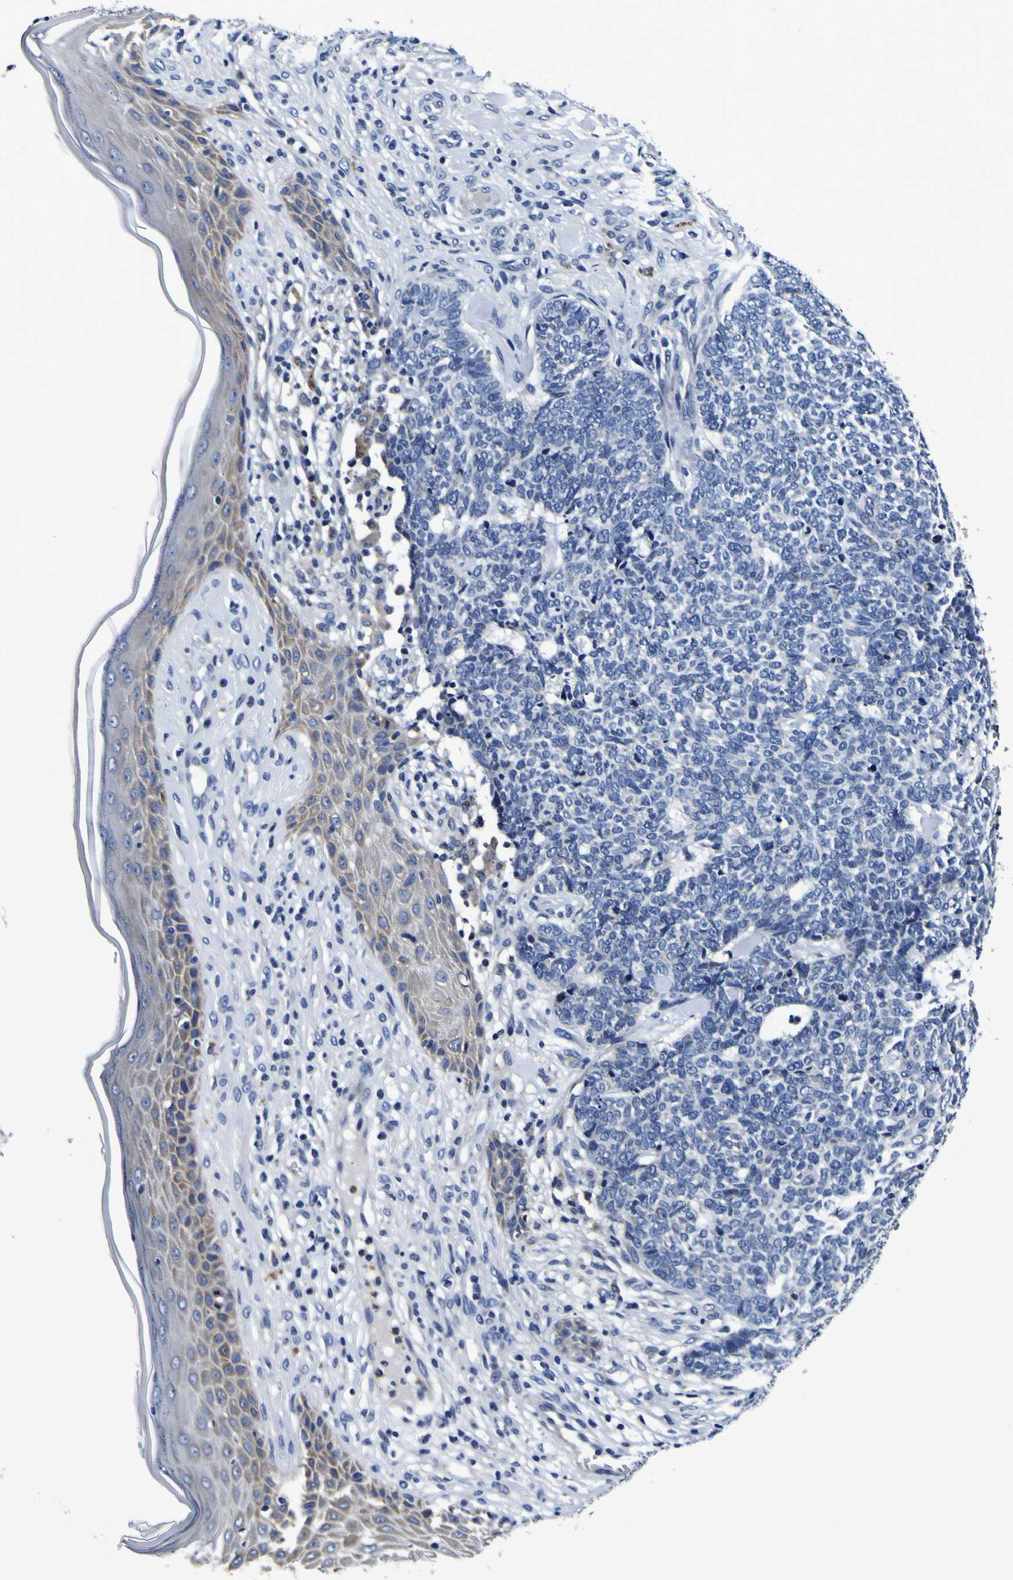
{"staining": {"intensity": "negative", "quantity": "none", "location": "none"}, "tissue": "skin cancer", "cell_type": "Tumor cells", "image_type": "cancer", "snomed": [{"axis": "morphology", "description": "Basal cell carcinoma"}, {"axis": "topography", "description": "Skin"}], "caption": "An immunohistochemistry micrograph of basal cell carcinoma (skin) is shown. There is no staining in tumor cells of basal cell carcinoma (skin).", "gene": "PANK4", "patient": {"sex": "female", "age": 84}}